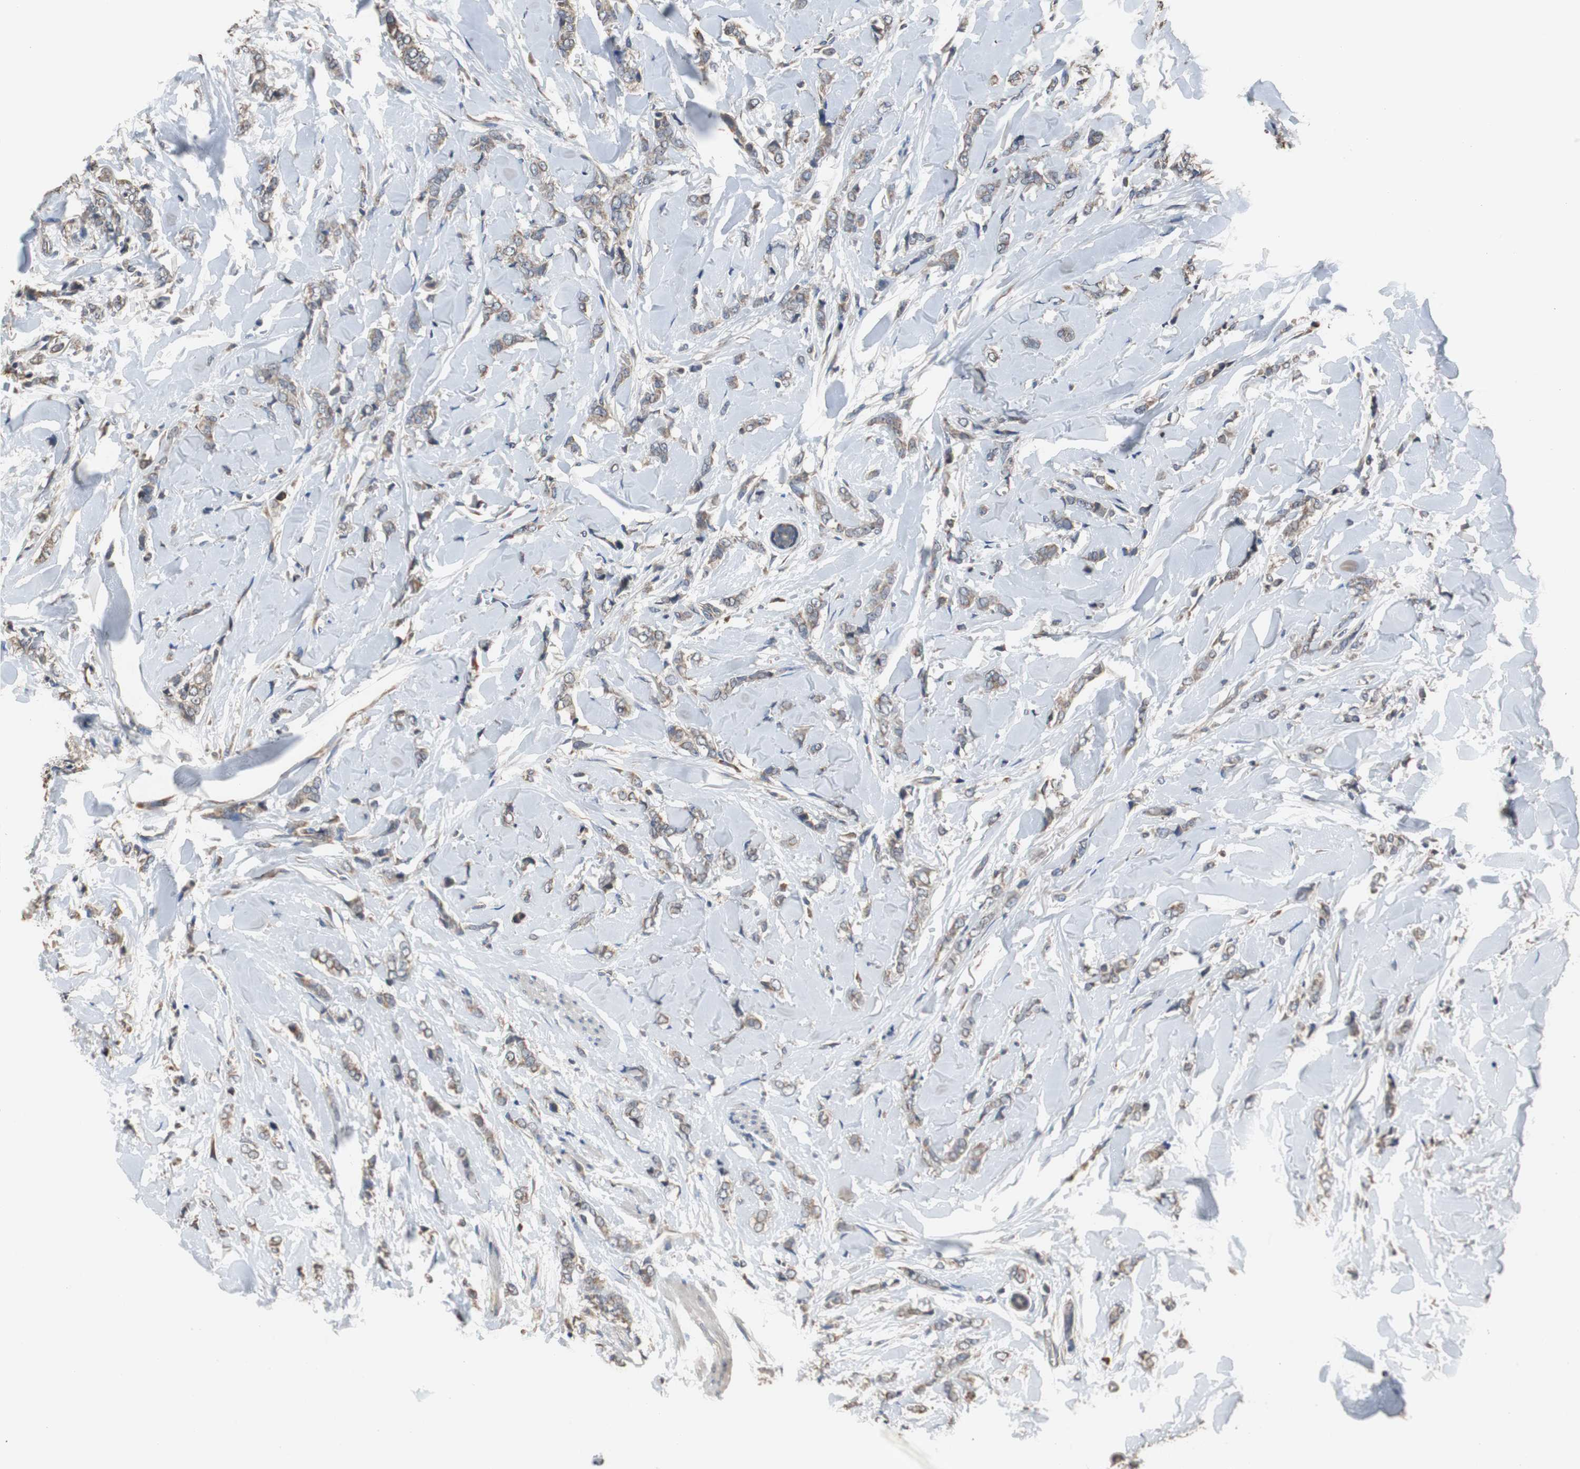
{"staining": {"intensity": "weak", "quantity": "25%-75%", "location": "cytoplasmic/membranous"}, "tissue": "breast cancer", "cell_type": "Tumor cells", "image_type": "cancer", "snomed": [{"axis": "morphology", "description": "Lobular carcinoma"}, {"axis": "topography", "description": "Skin"}, {"axis": "topography", "description": "Breast"}], "caption": "This photomicrograph demonstrates immunohistochemistry (IHC) staining of human breast cancer (lobular carcinoma), with low weak cytoplasmic/membranous expression in approximately 25%-75% of tumor cells.", "gene": "SCIMP", "patient": {"sex": "female", "age": 46}}